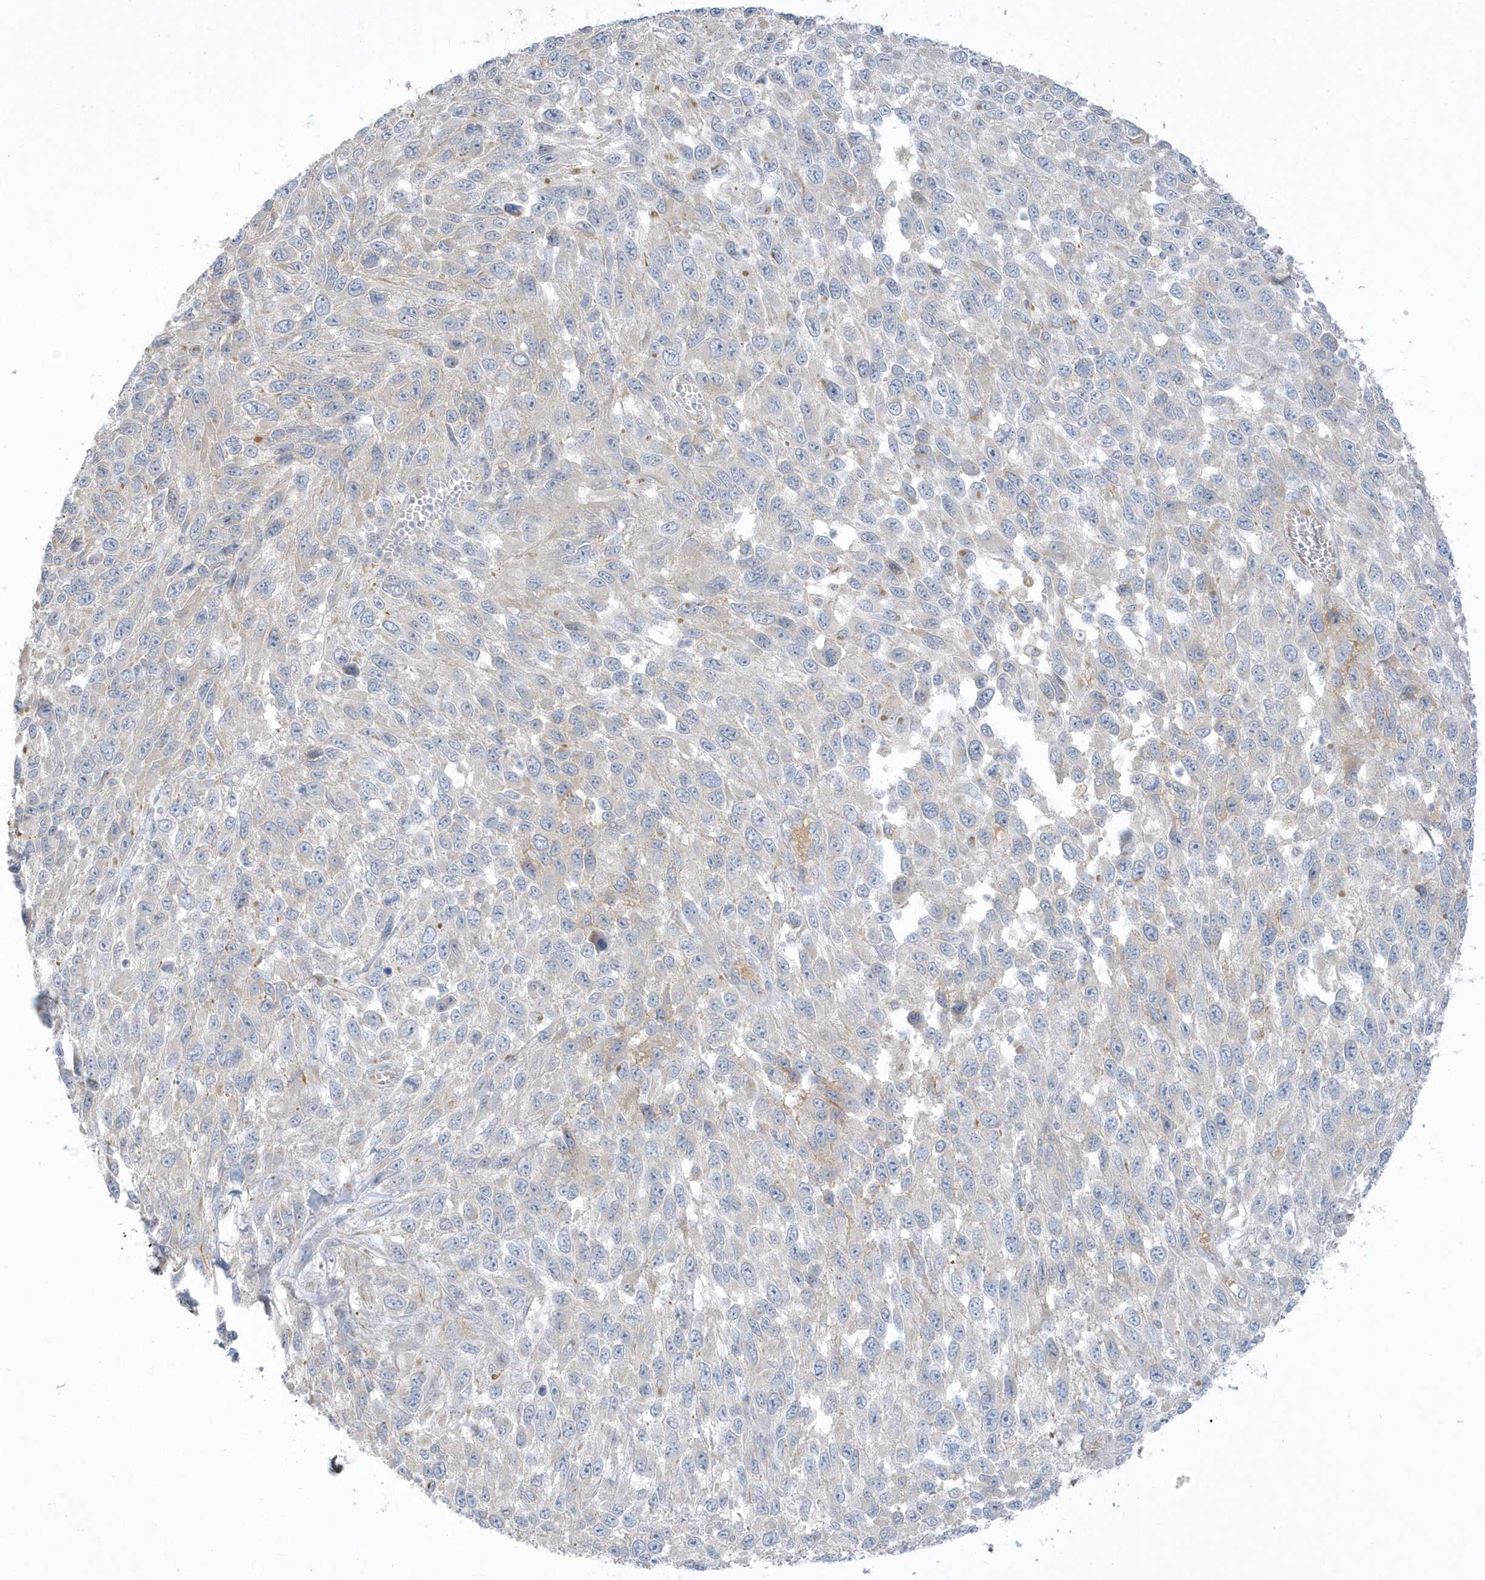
{"staining": {"intensity": "negative", "quantity": "none", "location": "none"}, "tissue": "melanoma", "cell_type": "Tumor cells", "image_type": "cancer", "snomed": [{"axis": "morphology", "description": "Malignant melanoma, NOS"}, {"axis": "topography", "description": "Skin"}], "caption": "The micrograph demonstrates no significant positivity in tumor cells of malignant melanoma.", "gene": "THADA", "patient": {"sex": "female", "age": 96}}